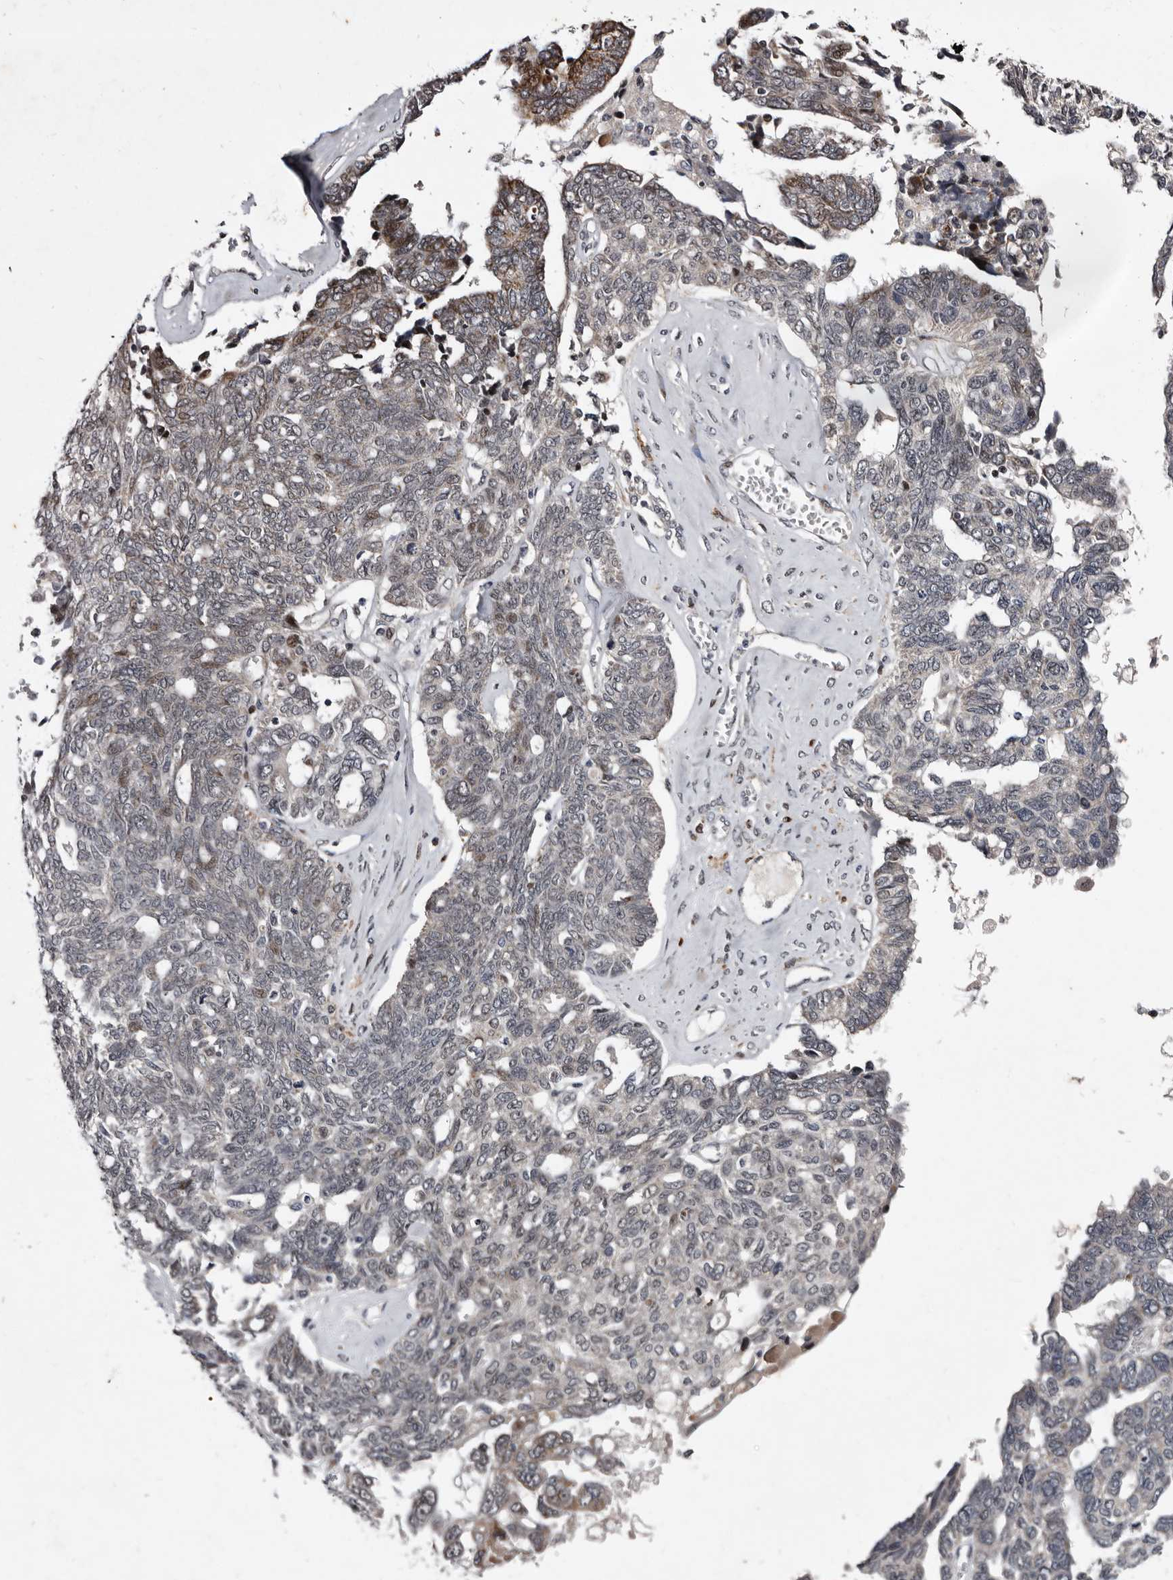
{"staining": {"intensity": "weak", "quantity": "<25%", "location": "cytoplasmic/membranous,nuclear"}, "tissue": "ovarian cancer", "cell_type": "Tumor cells", "image_type": "cancer", "snomed": [{"axis": "morphology", "description": "Cystadenocarcinoma, serous, NOS"}, {"axis": "topography", "description": "Ovary"}], "caption": "Protein analysis of serous cystadenocarcinoma (ovarian) reveals no significant staining in tumor cells. (DAB (3,3'-diaminobenzidine) IHC visualized using brightfield microscopy, high magnification).", "gene": "TNKS", "patient": {"sex": "female", "age": 79}}